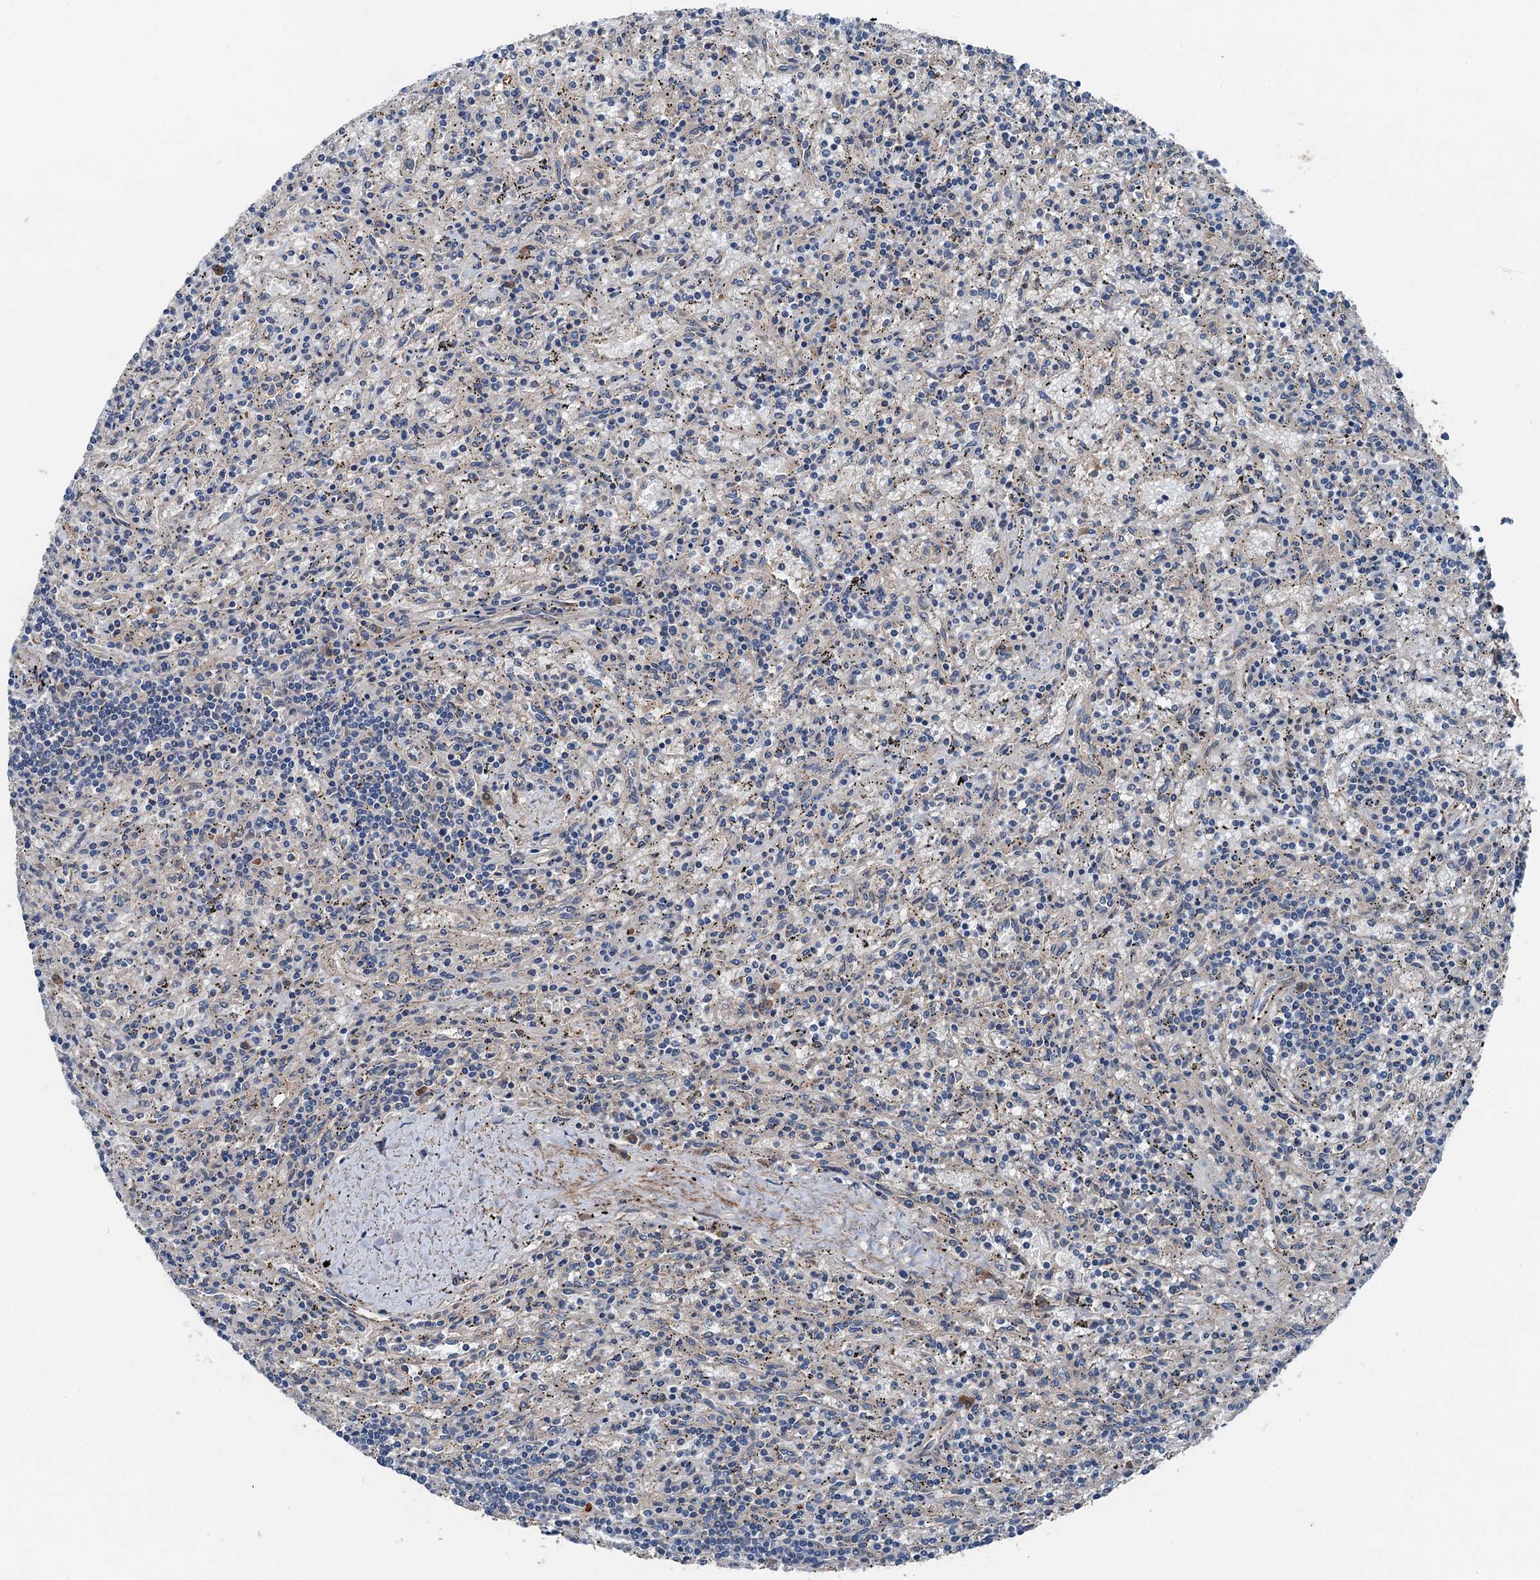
{"staining": {"intensity": "negative", "quantity": "none", "location": "none"}, "tissue": "lymphoma", "cell_type": "Tumor cells", "image_type": "cancer", "snomed": [{"axis": "morphology", "description": "Malignant lymphoma, non-Hodgkin's type, Low grade"}, {"axis": "topography", "description": "Spleen"}], "caption": "Lymphoma was stained to show a protein in brown. There is no significant expression in tumor cells.", "gene": "SLC2A10", "patient": {"sex": "male", "age": 76}}